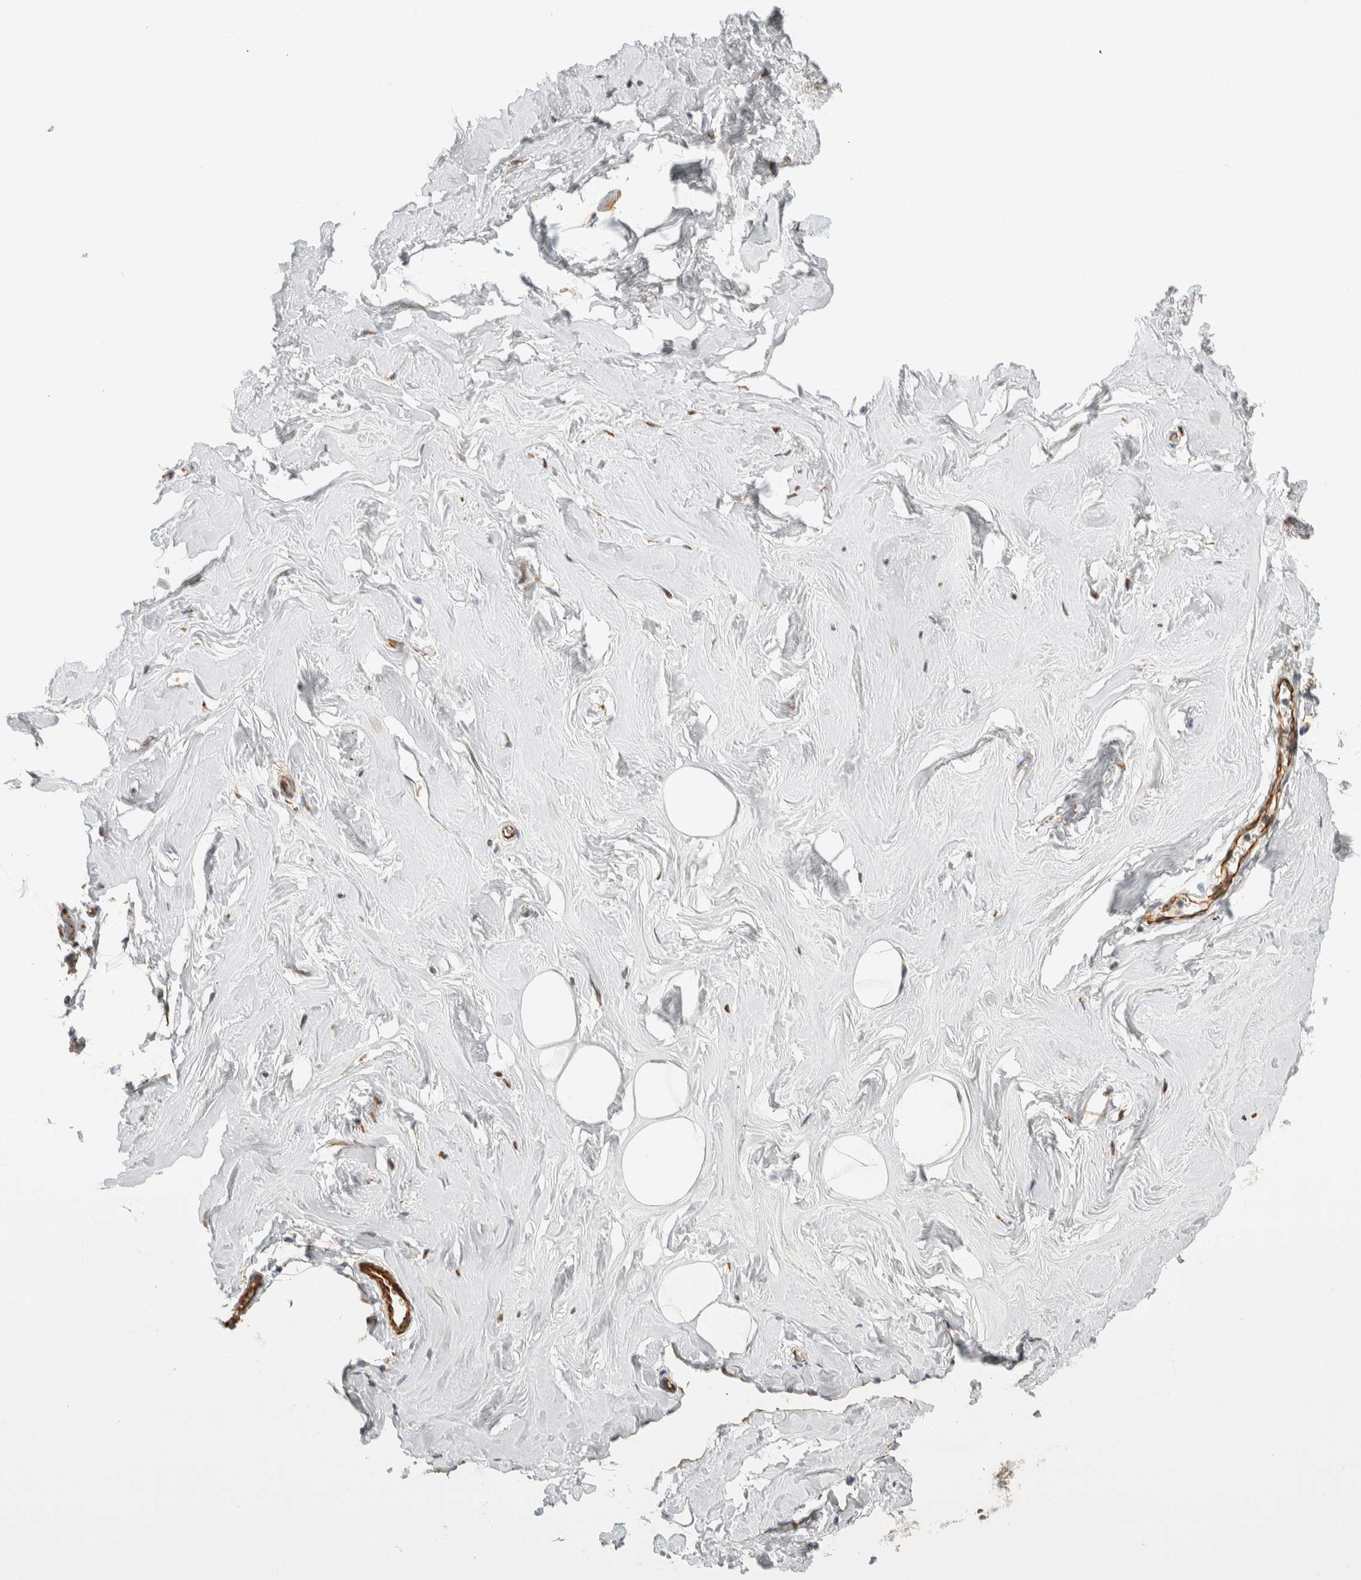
{"staining": {"intensity": "negative", "quantity": "none", "location": "none"}, "tissue": "adipose tissue", "cell_type": "Adipocytes", "image_type": "normal", "snomed": [{"axis": "morphology", "description": "Normal tissue, NOS"}, {"axis": "morphology", "description": "Fibrosis, NOS"}, {"axis": "topography", "description": "Breast"}, {"axis": "topography", "description": "Adipose tissue"}], "caption": "This photomicrograph is of normal adipose tissue stained with IHC to label a protein in brown with the nuclei are counter-stained blue. There is no positivity in adipocytes.", "gene": "CDR2", "patient": {"sex": "female", "age": 39}}